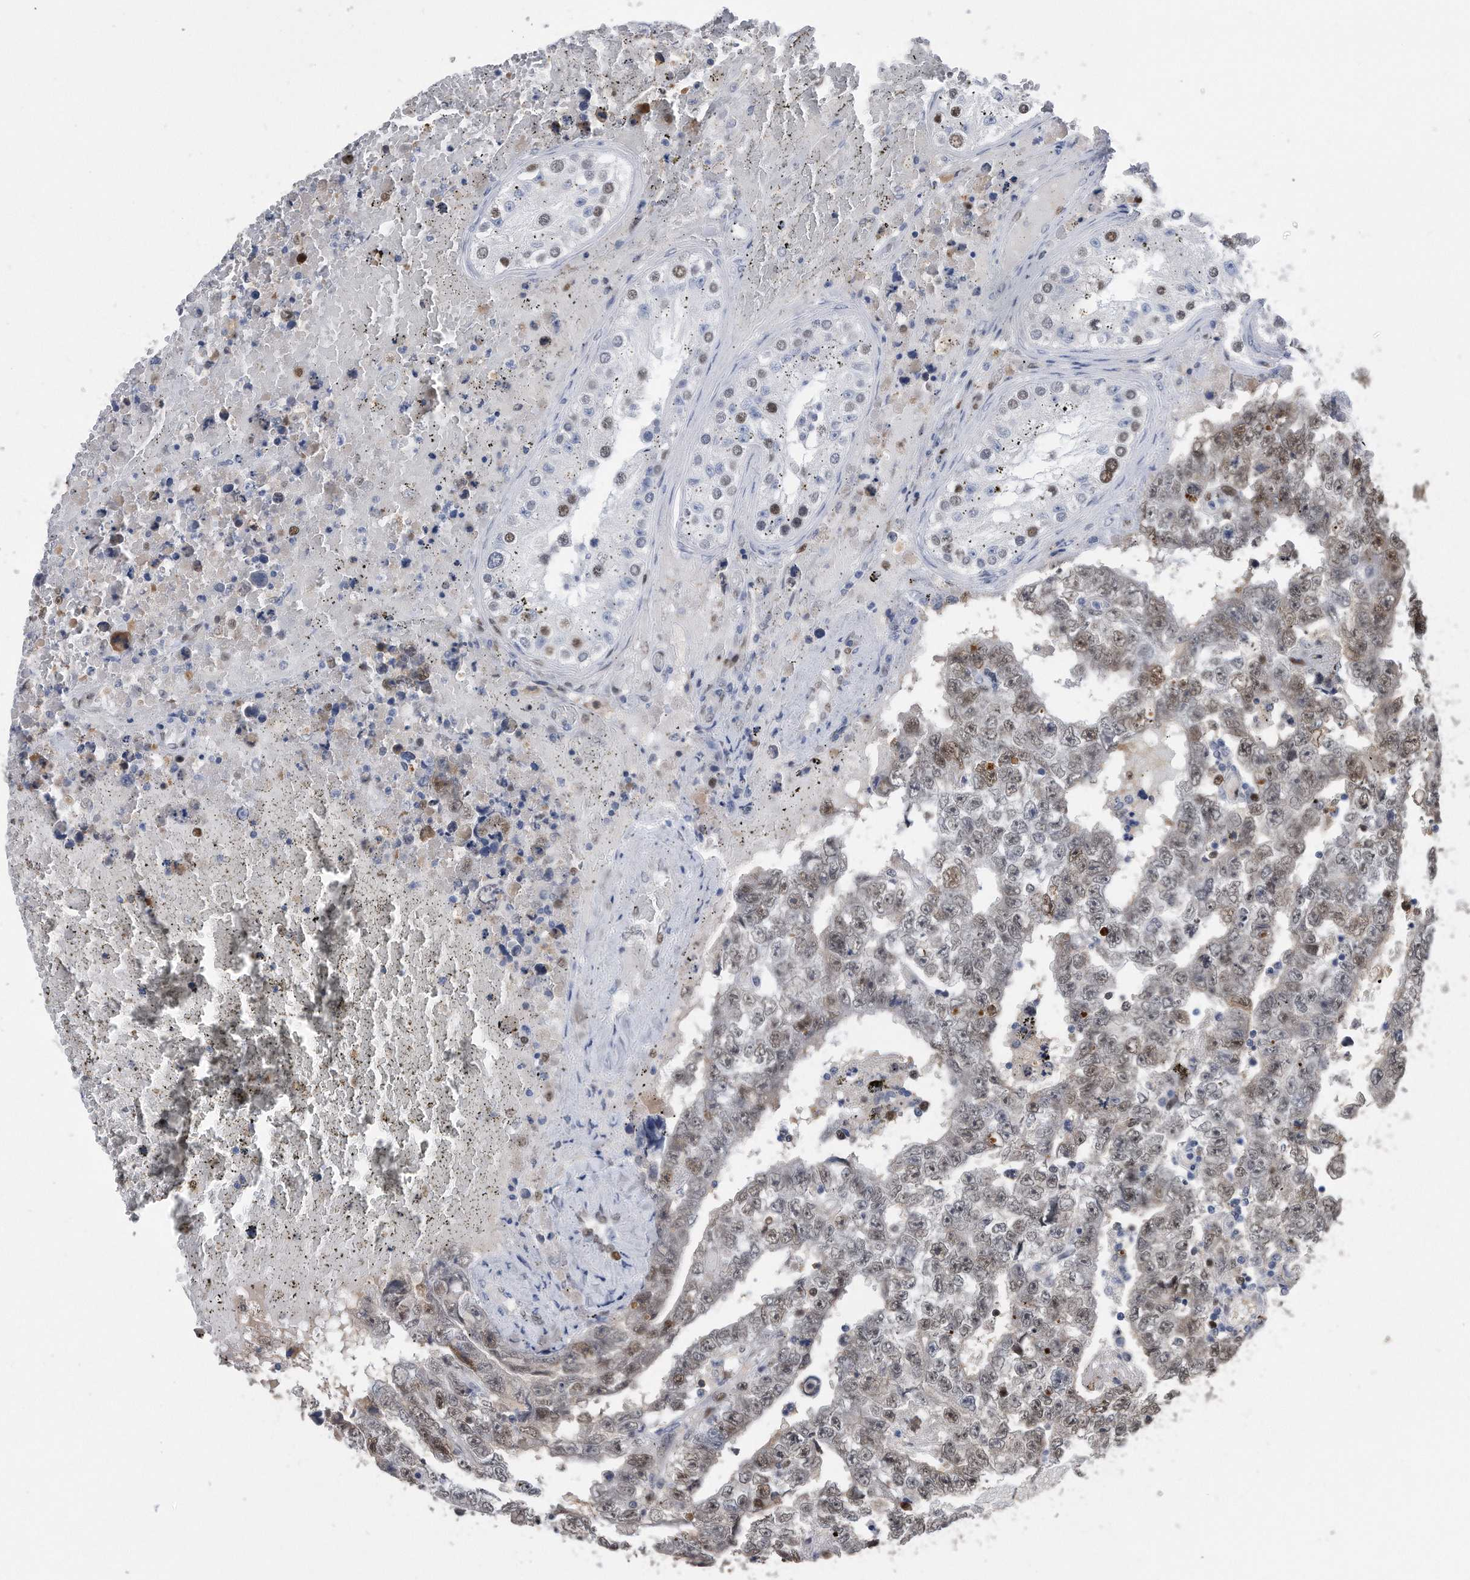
{"staining": {"intensity": "moderate", "quantity": "25%-75%", "location": "nuclear"}, "tissue": "testis cancer", "cell_type": "Tumor cells", "image_type": "cancer", "snomed": [{"axis": "morphology", "description": "Carcinoma, Embryonal, NOS"}, {"axis": "topography", "description": "Testis"}], "caption": "Human testis cancer (embryonal carcinoma) stained for a protein (brown) shows moderate nuclear positive positivity in about 25%-75% of tumor cells.", "gene": "PCNA", "patient": {"sex": "male", "age": 25}}